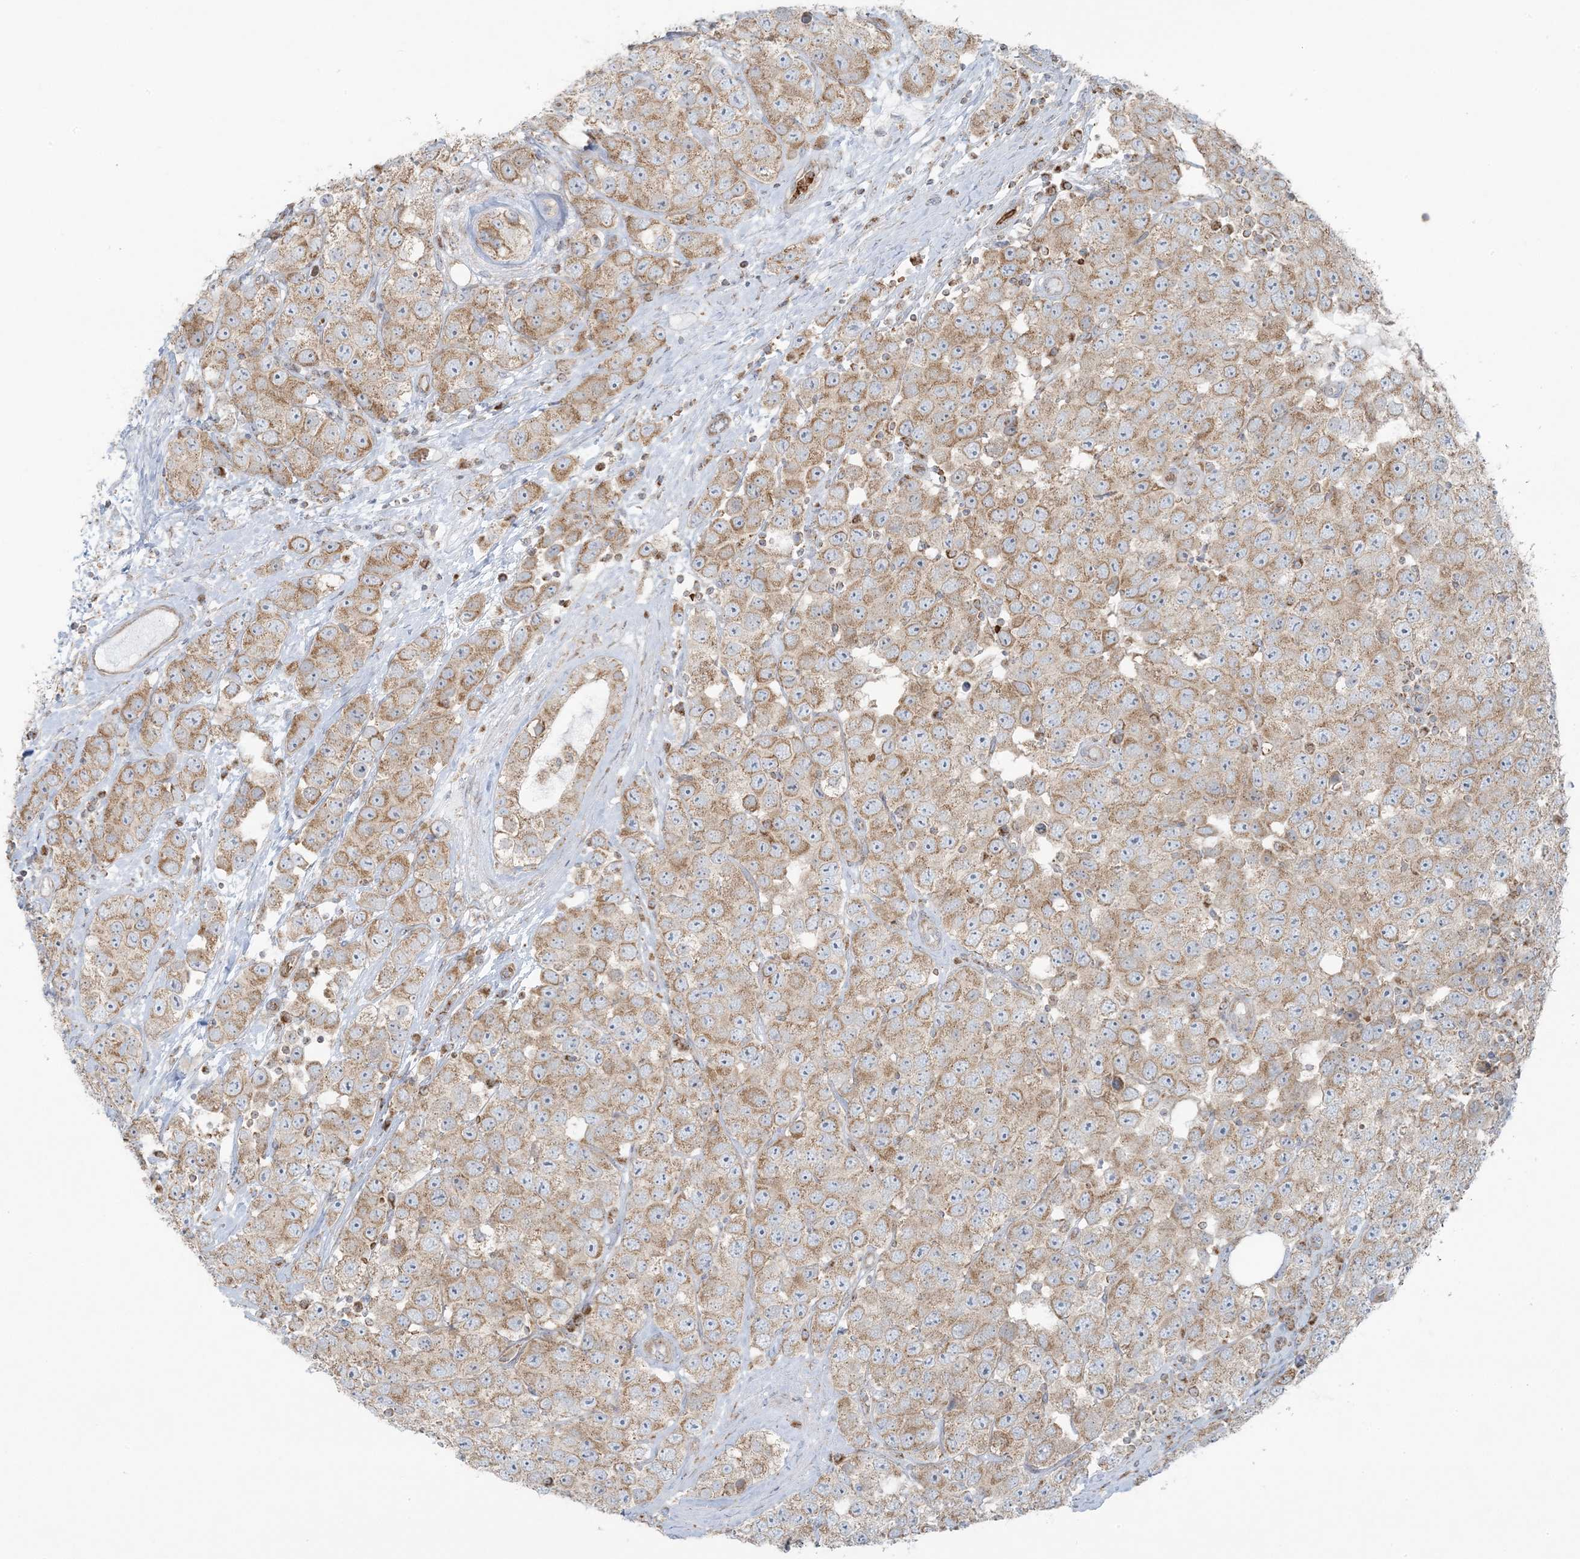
{"staining": {"intensity": "moderate", "quantity": ">75%", "location": "cytoplasmic/membranous"}, "tissue": "testis cancer", "cell_type": "Tumor cells", "image_type": "cancer", "snomed": [{"axis": "morphology", "description": "Seminoma, NOS"}, {"axis": "topography", "description": "Testis"}], "caption": "Immunohistochemical staining of testis cancer (seminoma) displays moderate cytoplasmic/membranous protein positivity in about >75% of tumor cells.", "gene": "PIK3R4", "patient": {"sex": "male", "age": 28}}